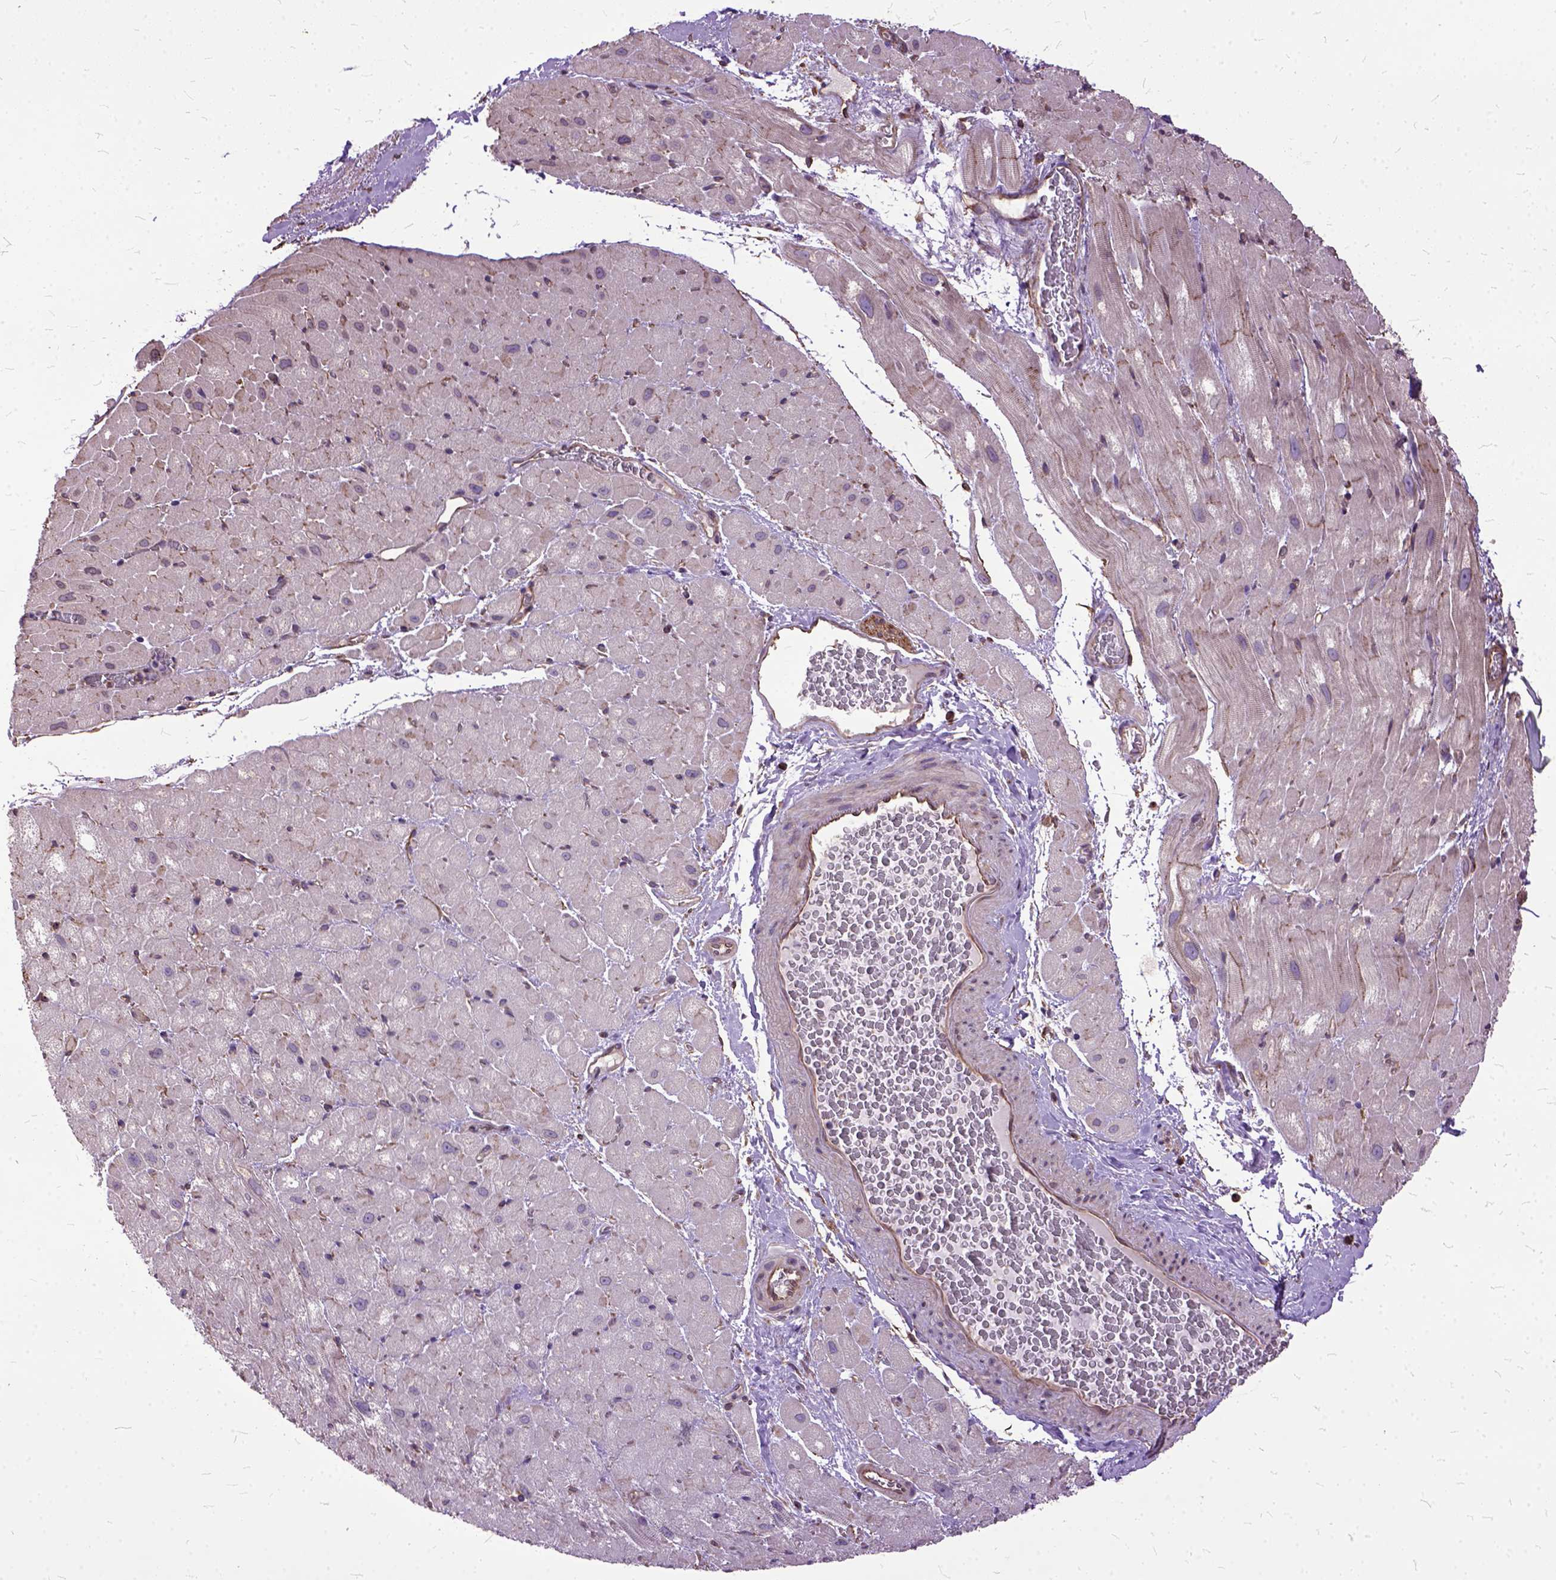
{"staining": {"intensity": "moderate", "quantity": "<25%", "location": "cytoplasmic/membranous"}, "tissue": "heart muscle", "cell_type": "Cardiomyocytes", "image_type": "normal", "snomed": [{"axis": "morphology", "description": "Normal tissue, NOS"}, {"axis": "topography", "description": "Heart"}], "caption": "Protein analysis of unremarkable heart muscle displays moderate cytoplasmic/membranous positivity in approximately <25% of cardiomyocytes. The staining was performed using DAB (3,3'-diaminobenzidine) to visualize the protein expression in brown, while the nuclei were stained in blue with hematoxylin (Magnification: 20x).", "gene": "AREG", "patient": {"sex": "male", "age": 61}}